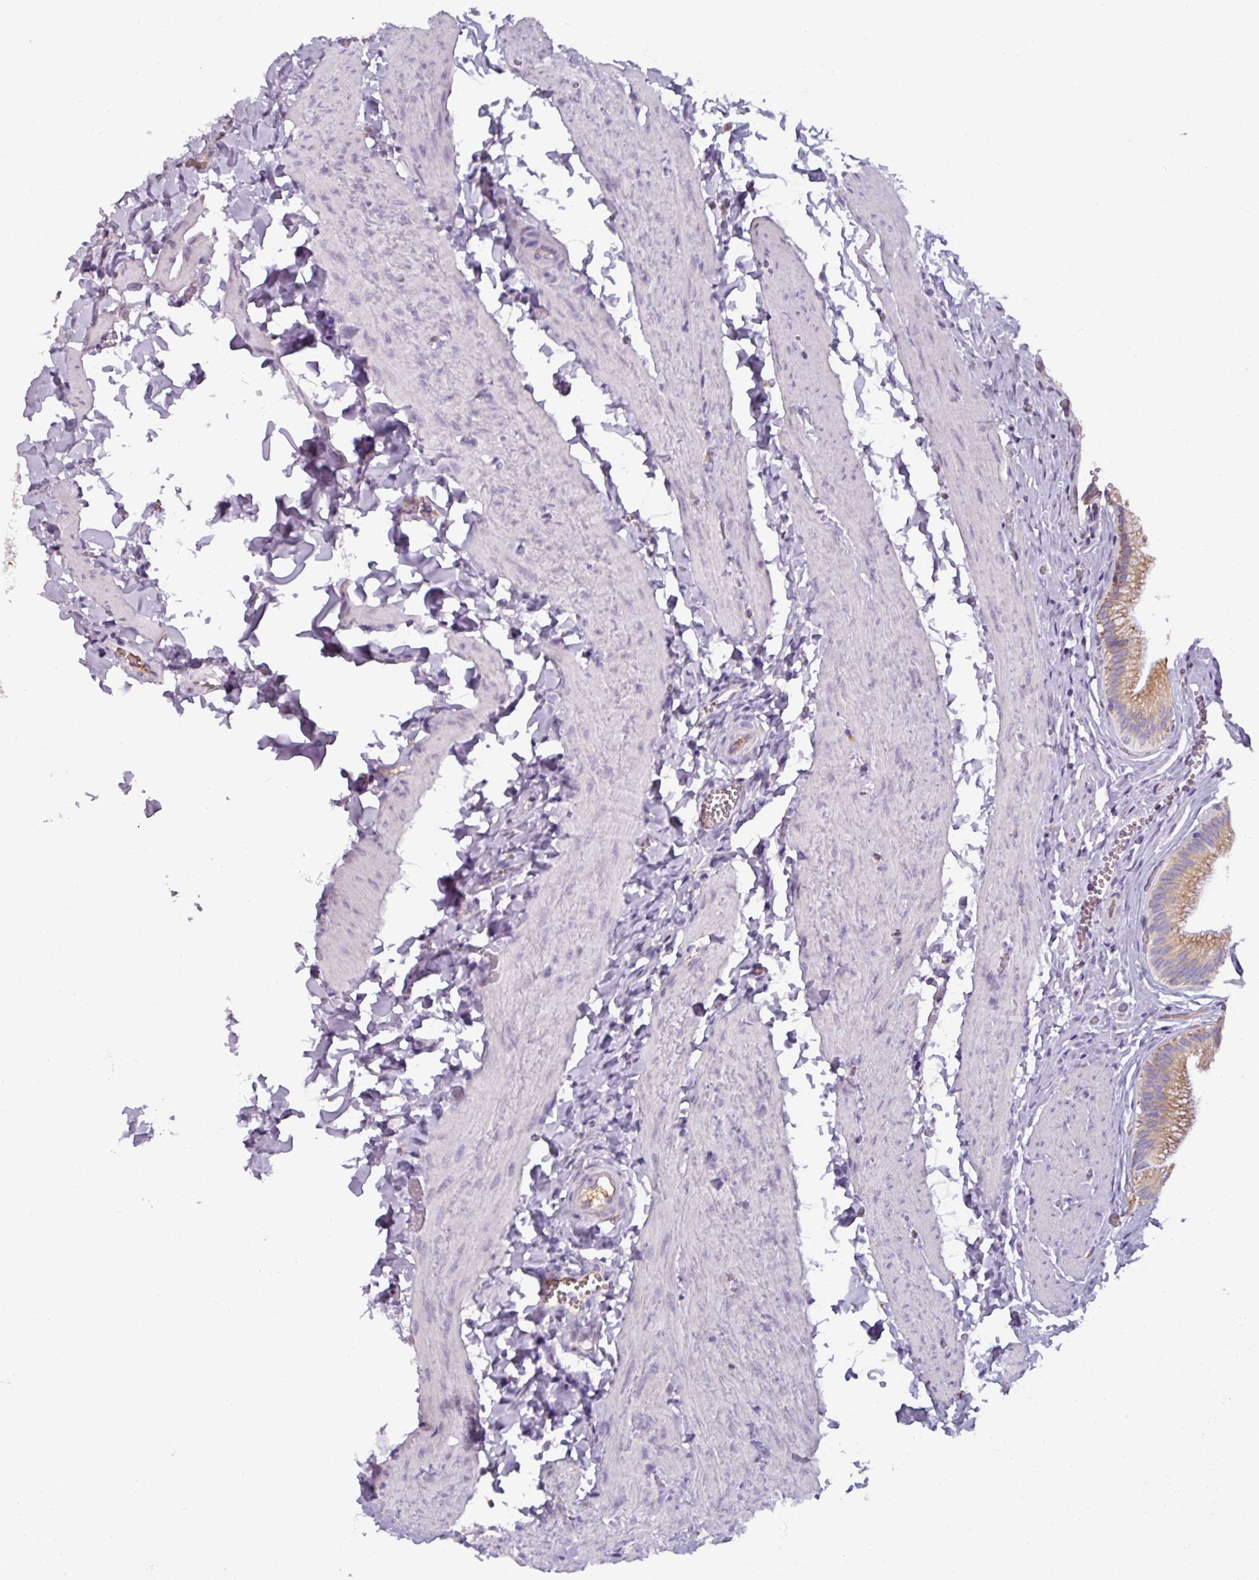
{"staining": {"intensity": "moderate", "quantity": ">75%", "location": "cytoplasmic/membranous"}, "tissue": "gallbladder", "cell_type": "Glandular cells", "image_type": "normal", "snomed": [{"axis": "morphology", "description": "Normal tissue, NOS"}, {"axis": "topography", "description": "Gallbladder"}, {"axis": "topography", "description": "Peripheral nerve tissue"}], "caption": "Moderate cytoplasmic/membranous staining is appreciated in approximately >75% of glandular cells in benign gallbladder. (brown staining indicates protein expression, while blue staining denotes nuclei).", "gene": "SPESP1", "patient": {"sex": "male", "age": 17}}